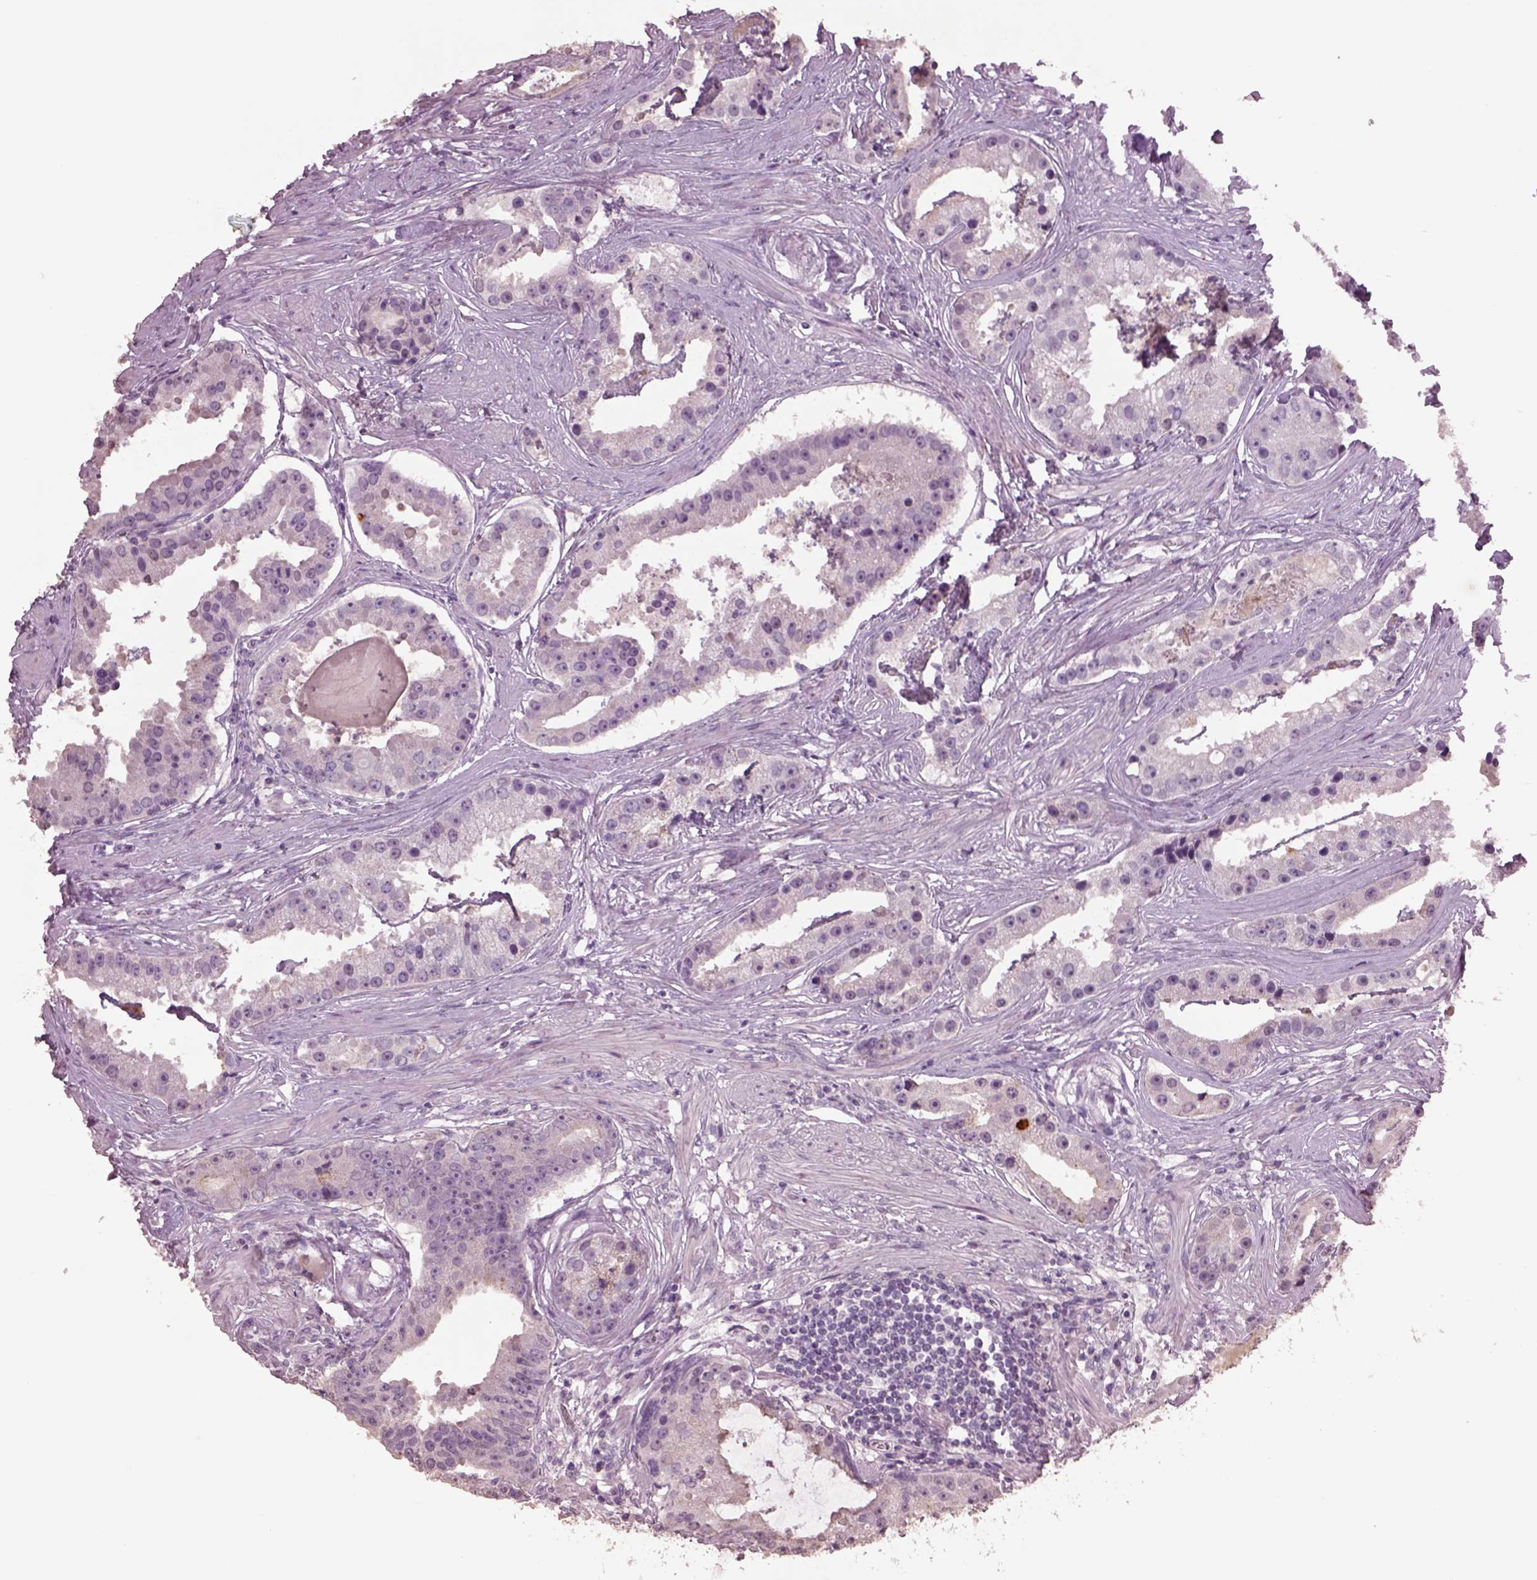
{"staining": {"intensity": "negative", "quantity": "none", "location": "none"}, "tissue": "prostate cancer", "cell_type": "Tumor cells", "image_type": "cancer", "snomed": [{"axis": "morphology", "description": "Adenocarcinoma, NOS"}, {"axis": "topography", "description": "Prostate and seminal vesicle, NOS"}, {"axis": "topography", "description": "Prostate"}], "caption": "This is an immunohistochemistry image of prostate cancer. There is no staining in tumor cells.", "gene": "KCNIP3", "patient": {"sex": "male", "age": 44}}